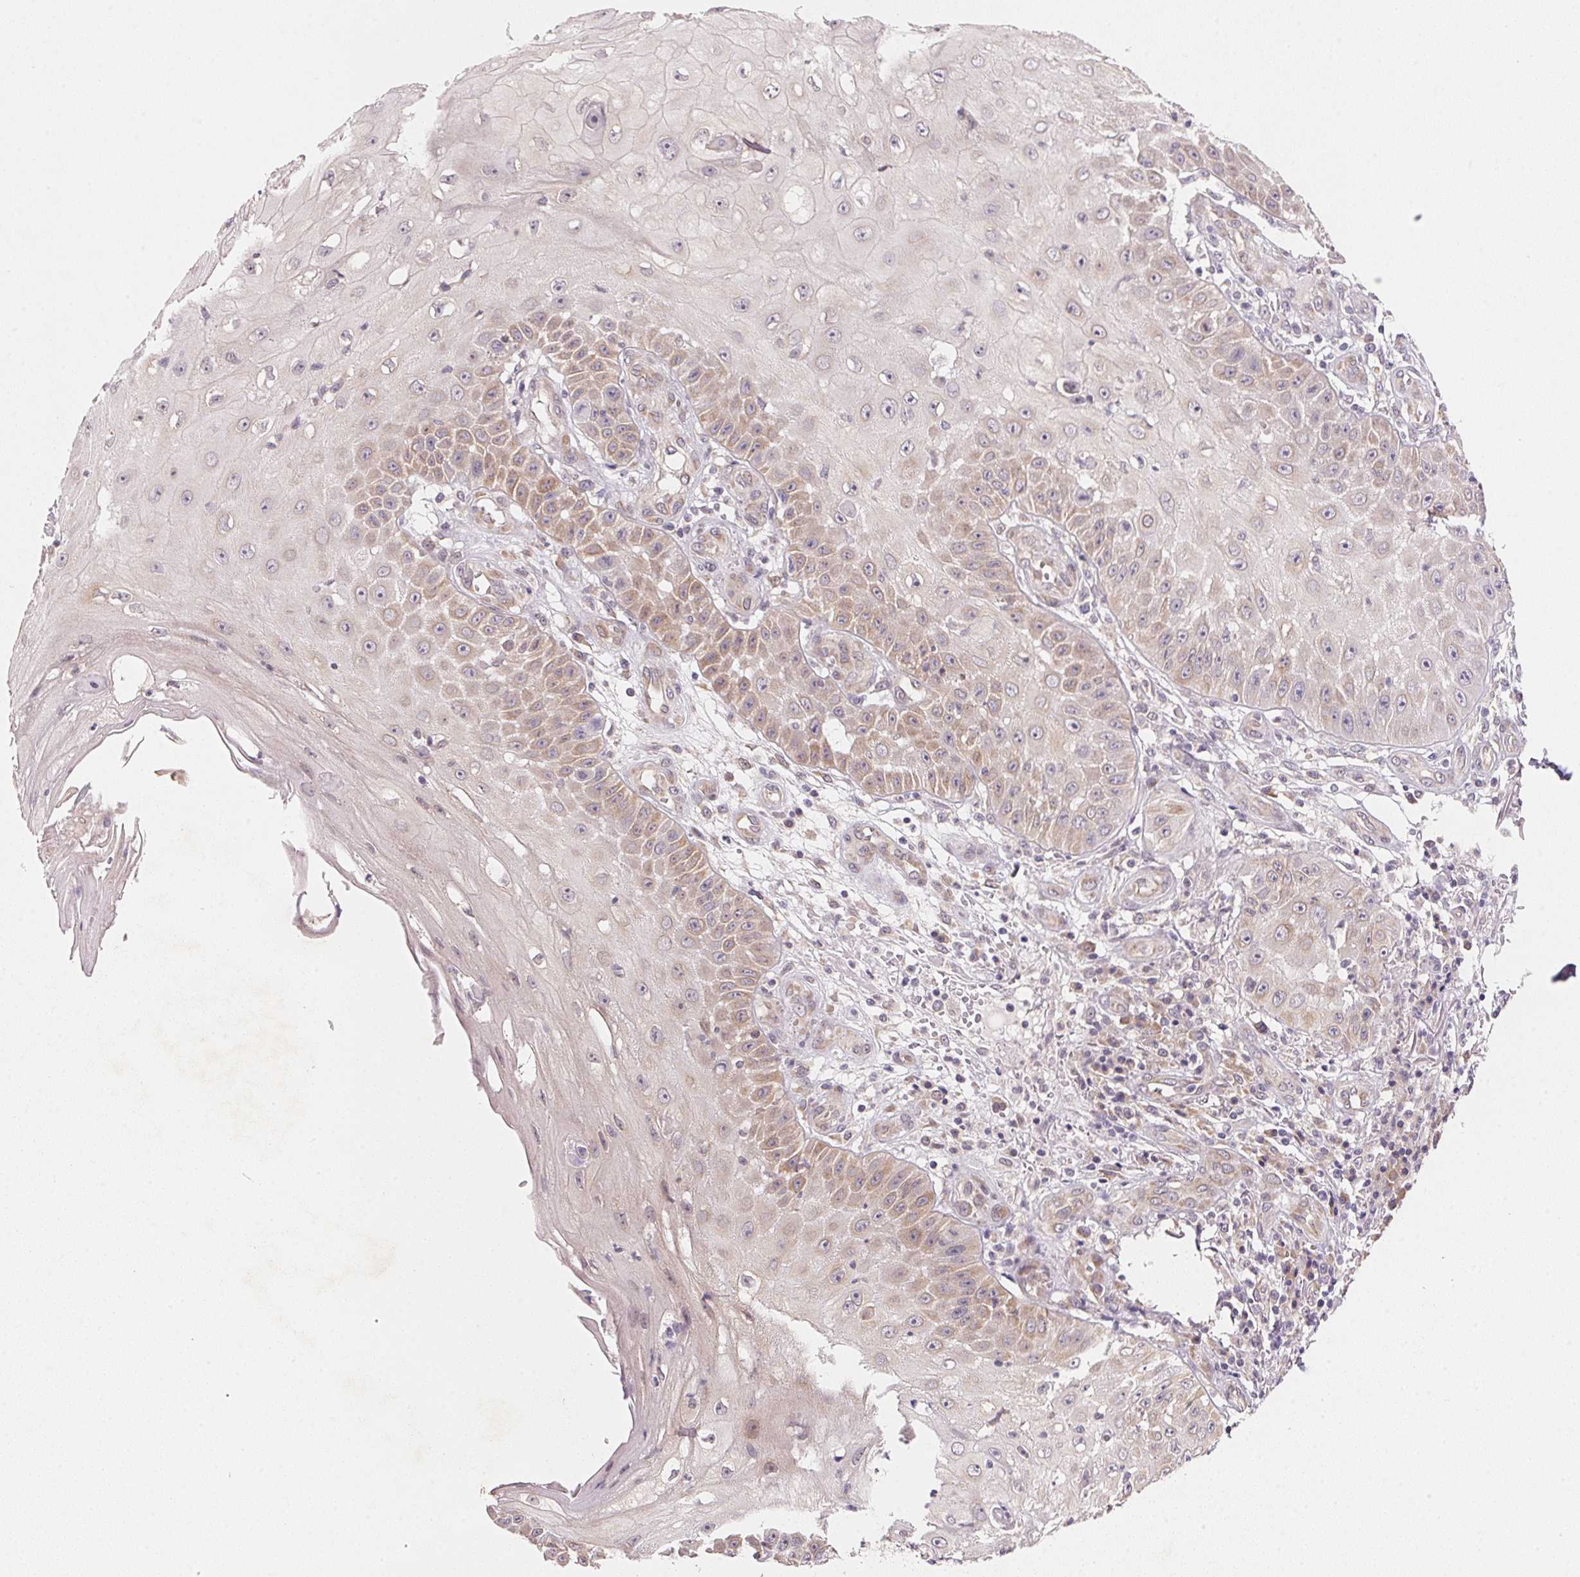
{"staining": {"intensity": "weak", "quantity": "25%-75%", "location": "cytoplasmic/membranous"}, "tissue": "skin cancer", "cell_type": "Tumor cells", "image_type": "cancer", "snomed": [{"axis": "morphology", "description": "Squamous cell carcinoma, NOS"}, {"axis": "topography", "description": "Skin"}], "caption": "The histopathology image displays immunohistochemical staining of skin cancer (squamous cell carcinoma). There is weak cytoplasmic/membranous expression is seen in about 25%-75% of tumor cells.", "gene": "EI24", "patient": {"sex": "male", "age": 70}}